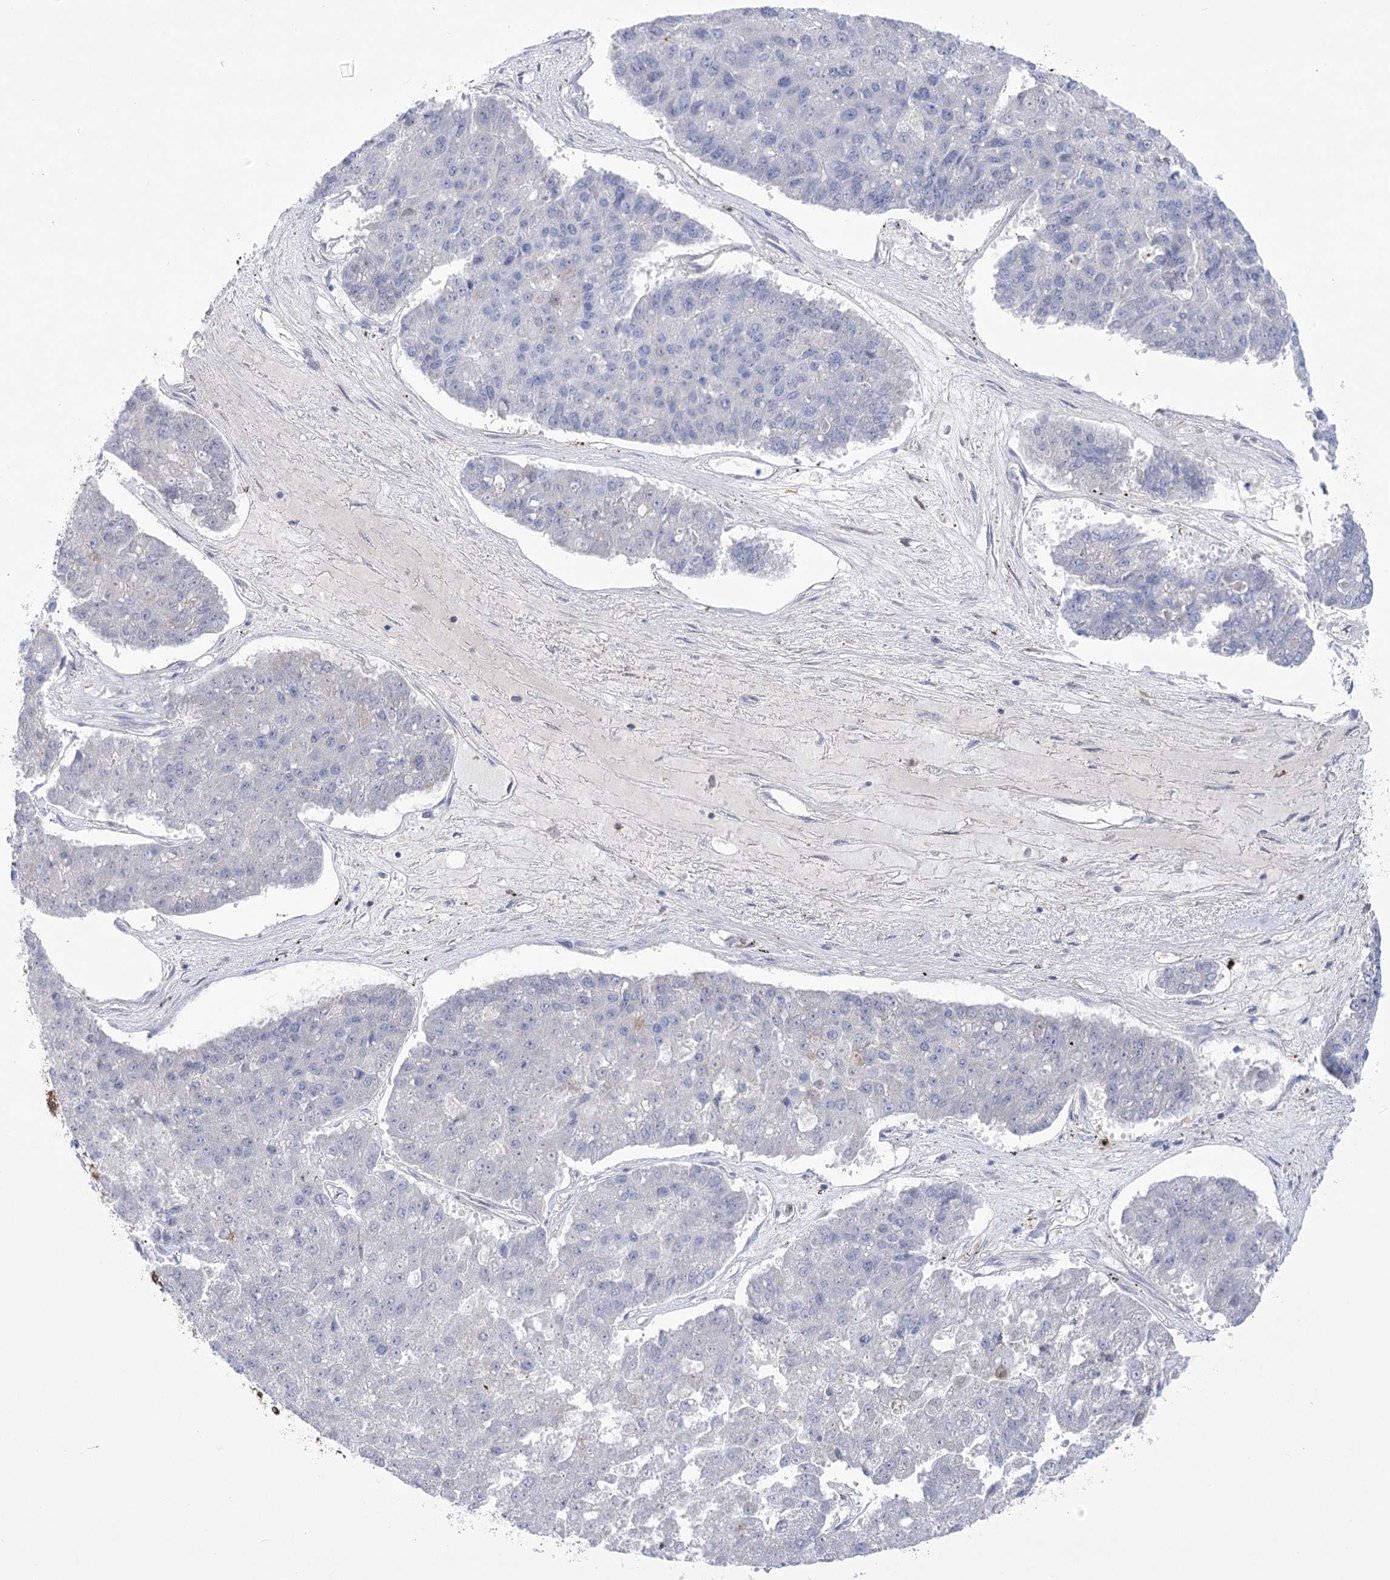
{"staining": {"intensity": "negative", "quantity": "none", "location": "none"}, "tissue": "pancreatic cancer", "cell_type": "Tumor cells", "image_type": "cancer", "snomed": [{"axis": "morphology", "description": "Adenocarcinoma, NOS"}, {"axis": "topography", "description": "Pancreas"}], "caption": "Tumor cells are negative for brown protein staining in pancreatic cancer (adenocarcinoma).", "gene": "PCDHA1", "patient": {"sex": "male", "age": 50}}